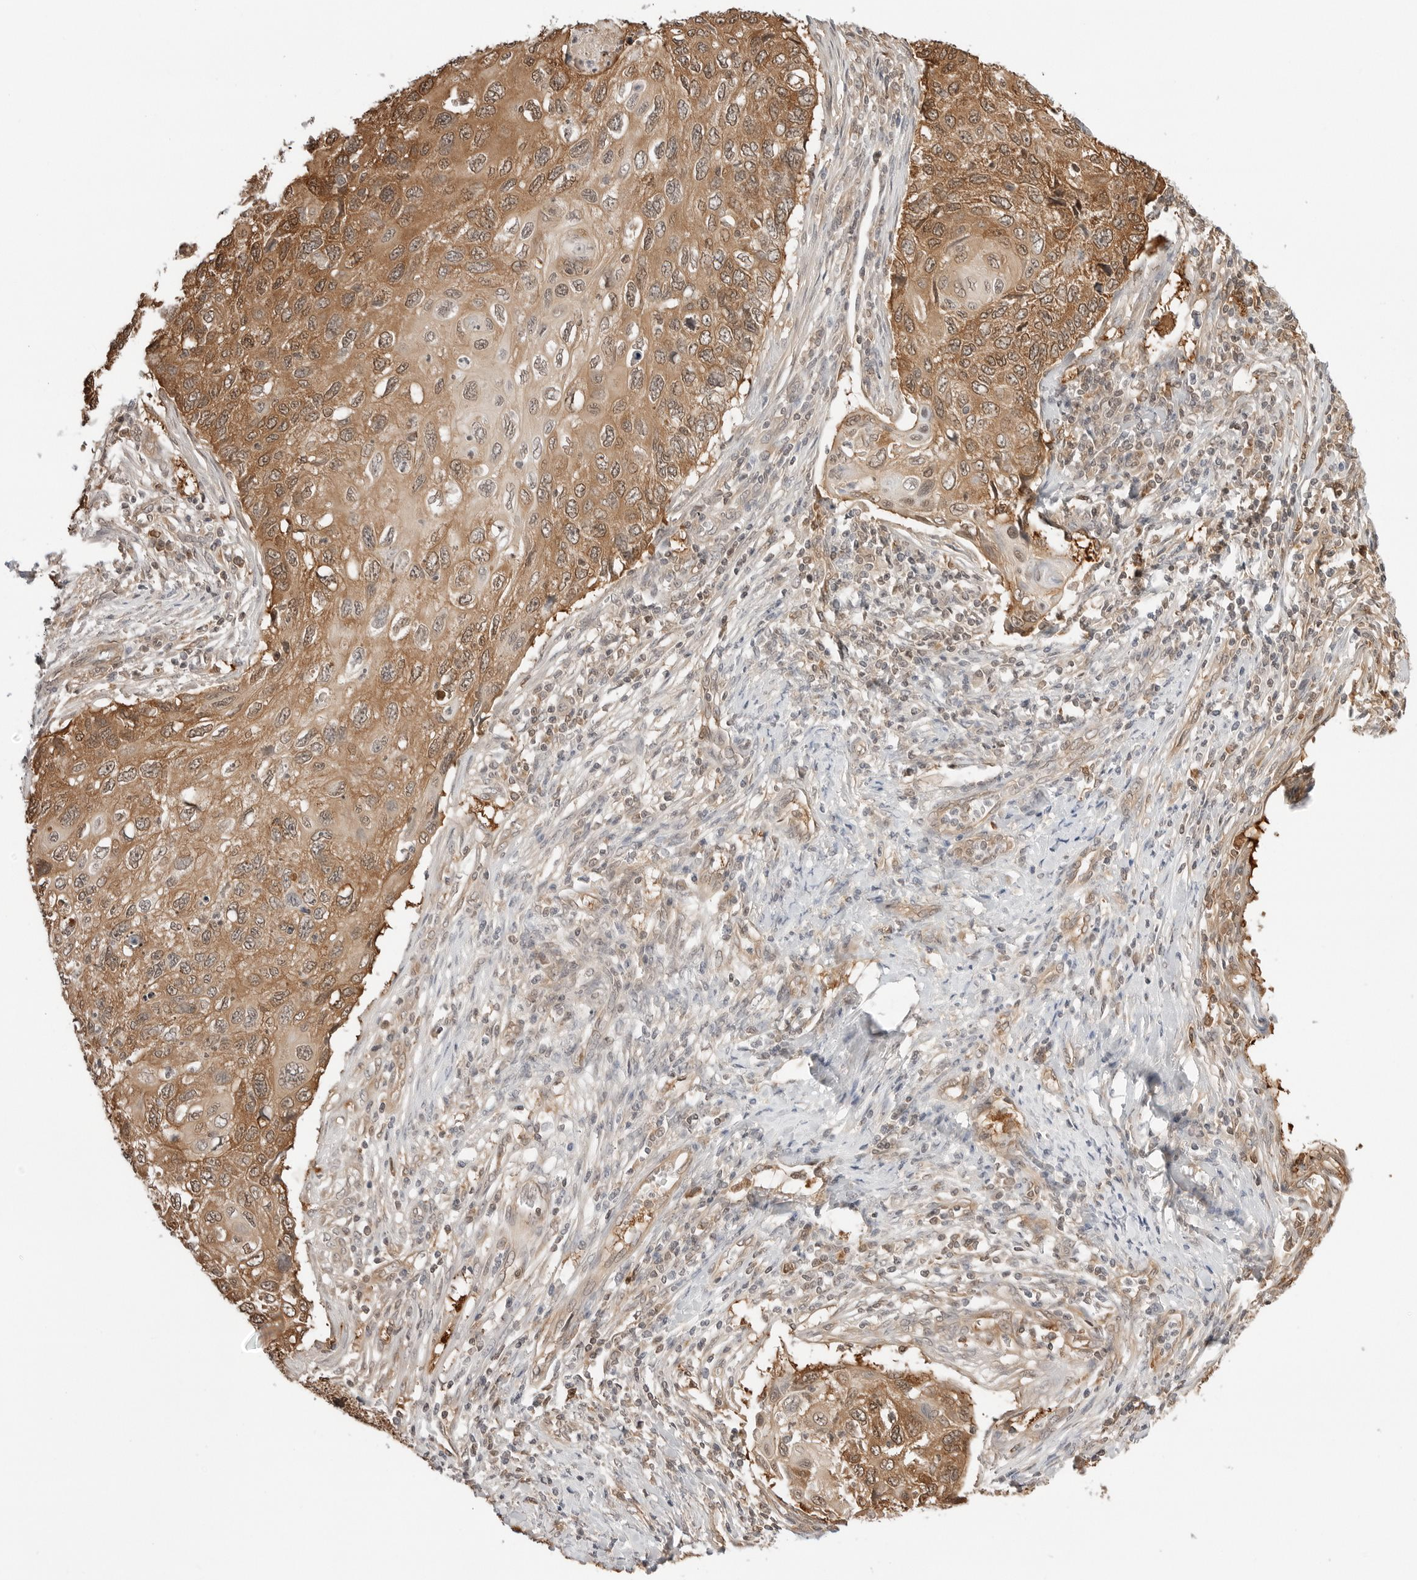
{"staining": {"intensity": "moderate", "quantity": ">75%", "location": "cytoplasmic/membranous,nuclear"}, "tissue": "cervical cancer", "cell_type": "Tumor cells", "image_type": "cancer", "snomed": [{"axis": "morphology", "description": "Squamous cell carcinoma, NOS"}, {"axis": "topography", "description": "Cervix"}], "caption": "Cervical squamous cell carcinoma tissue exhibits moderate cytoplasmic/membranous and nuclear expression in about >75% of tumor cells, visualized by immunohistochemistry.", "gene": "NUDC", "patient": {"sex": "female", "age": 70}}